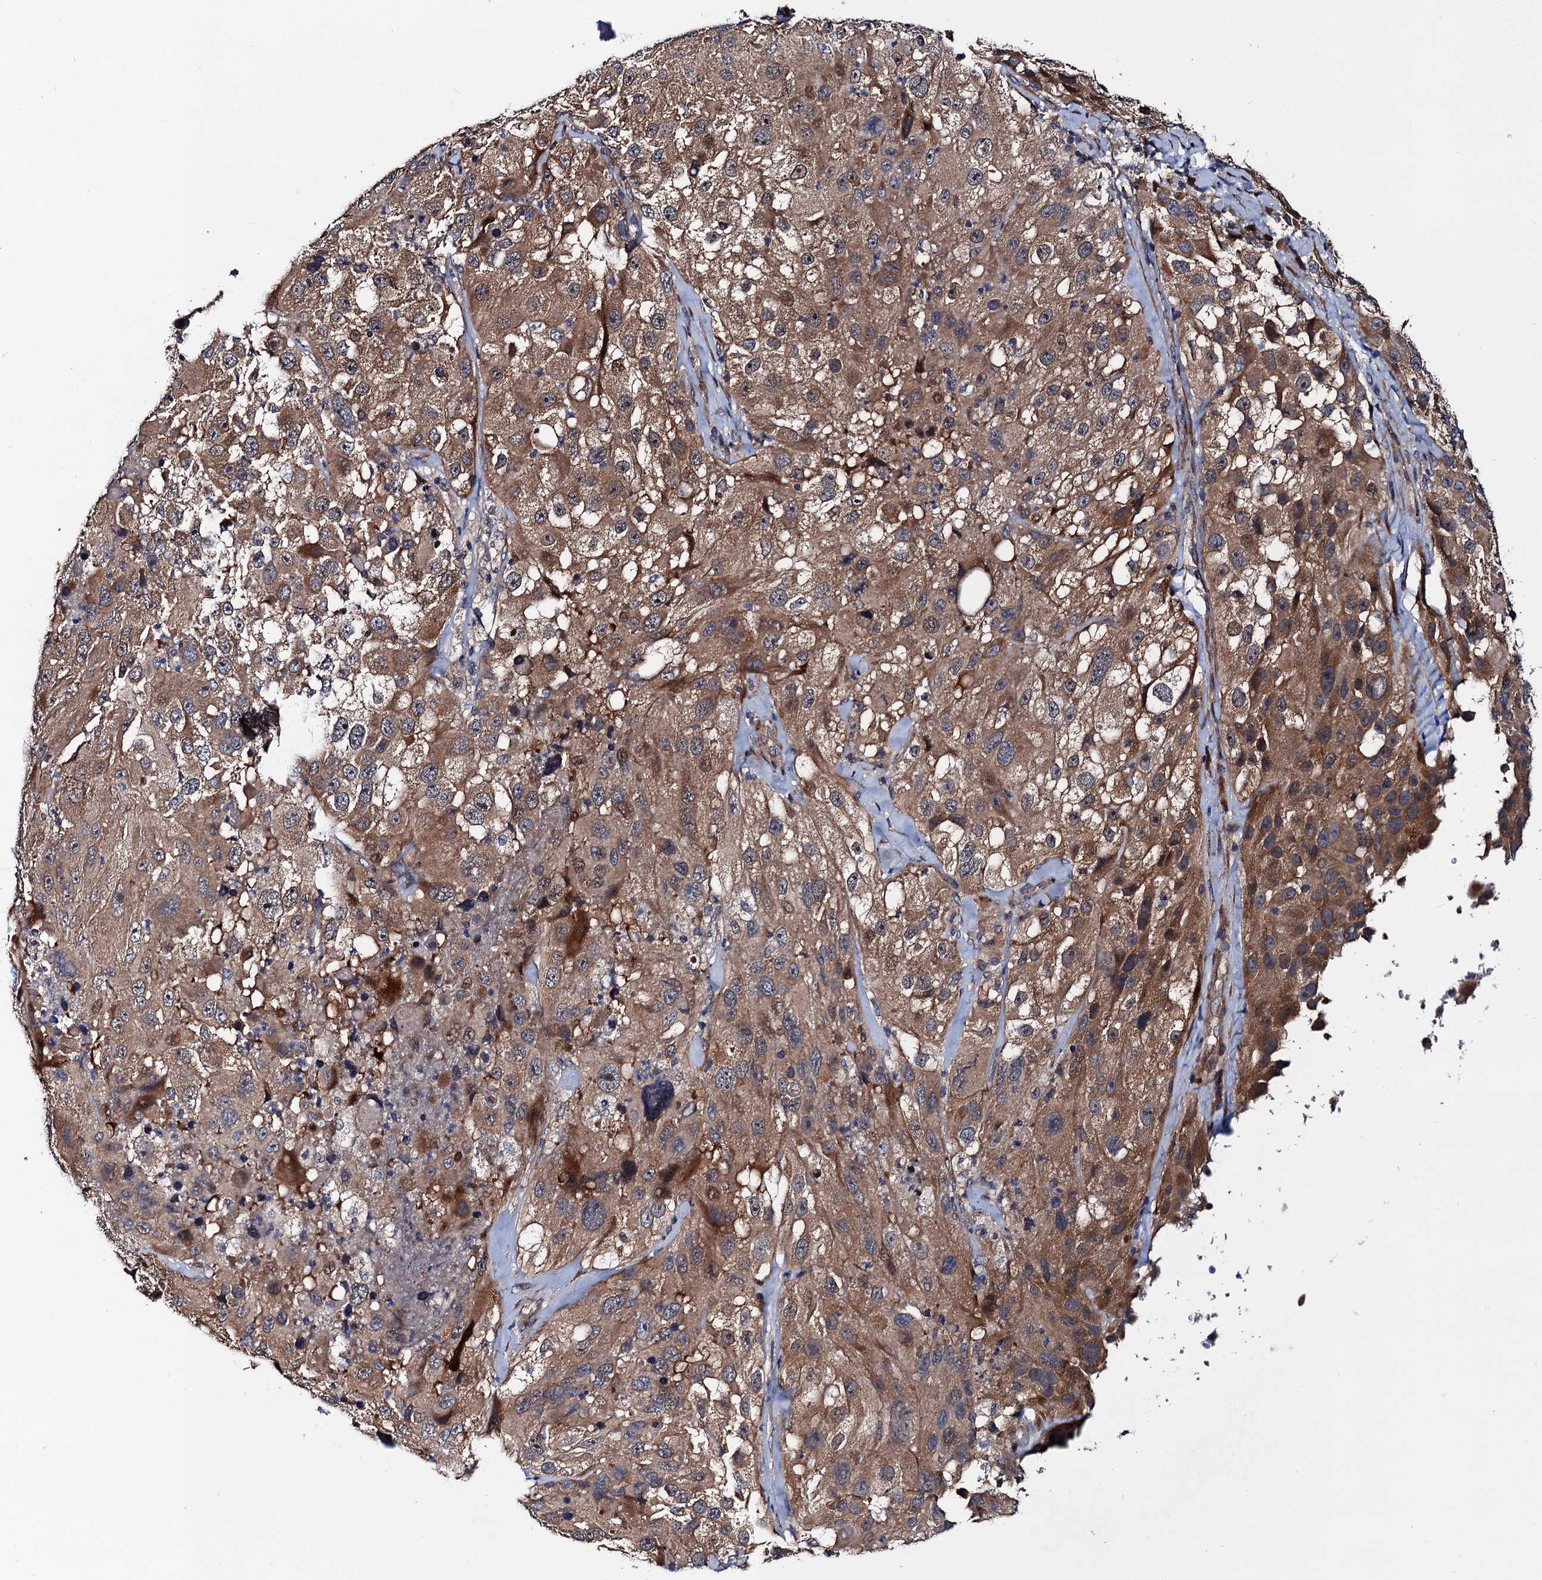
{"staining": {"intensity": "moderate", "quantity": ">75%", "location": "cytoplasmic/membranous"}, "tissue": "melanoma", "cell_type": "Tumor cells", "image_type": "cancer", "snomed": [{"axis": "morphology", "description": "Malignant melanoma, Metastatic site"}, {"axis": "topography", "description": "Lymph node"}], "caption": "Protein analysis of melanoma tissue exhibits moderate cytoplasmic/membranous positivity in approximately >75% of tumor cells.", "gene": "TRMT112", "patient": {"sex": "male", "age": 62}}